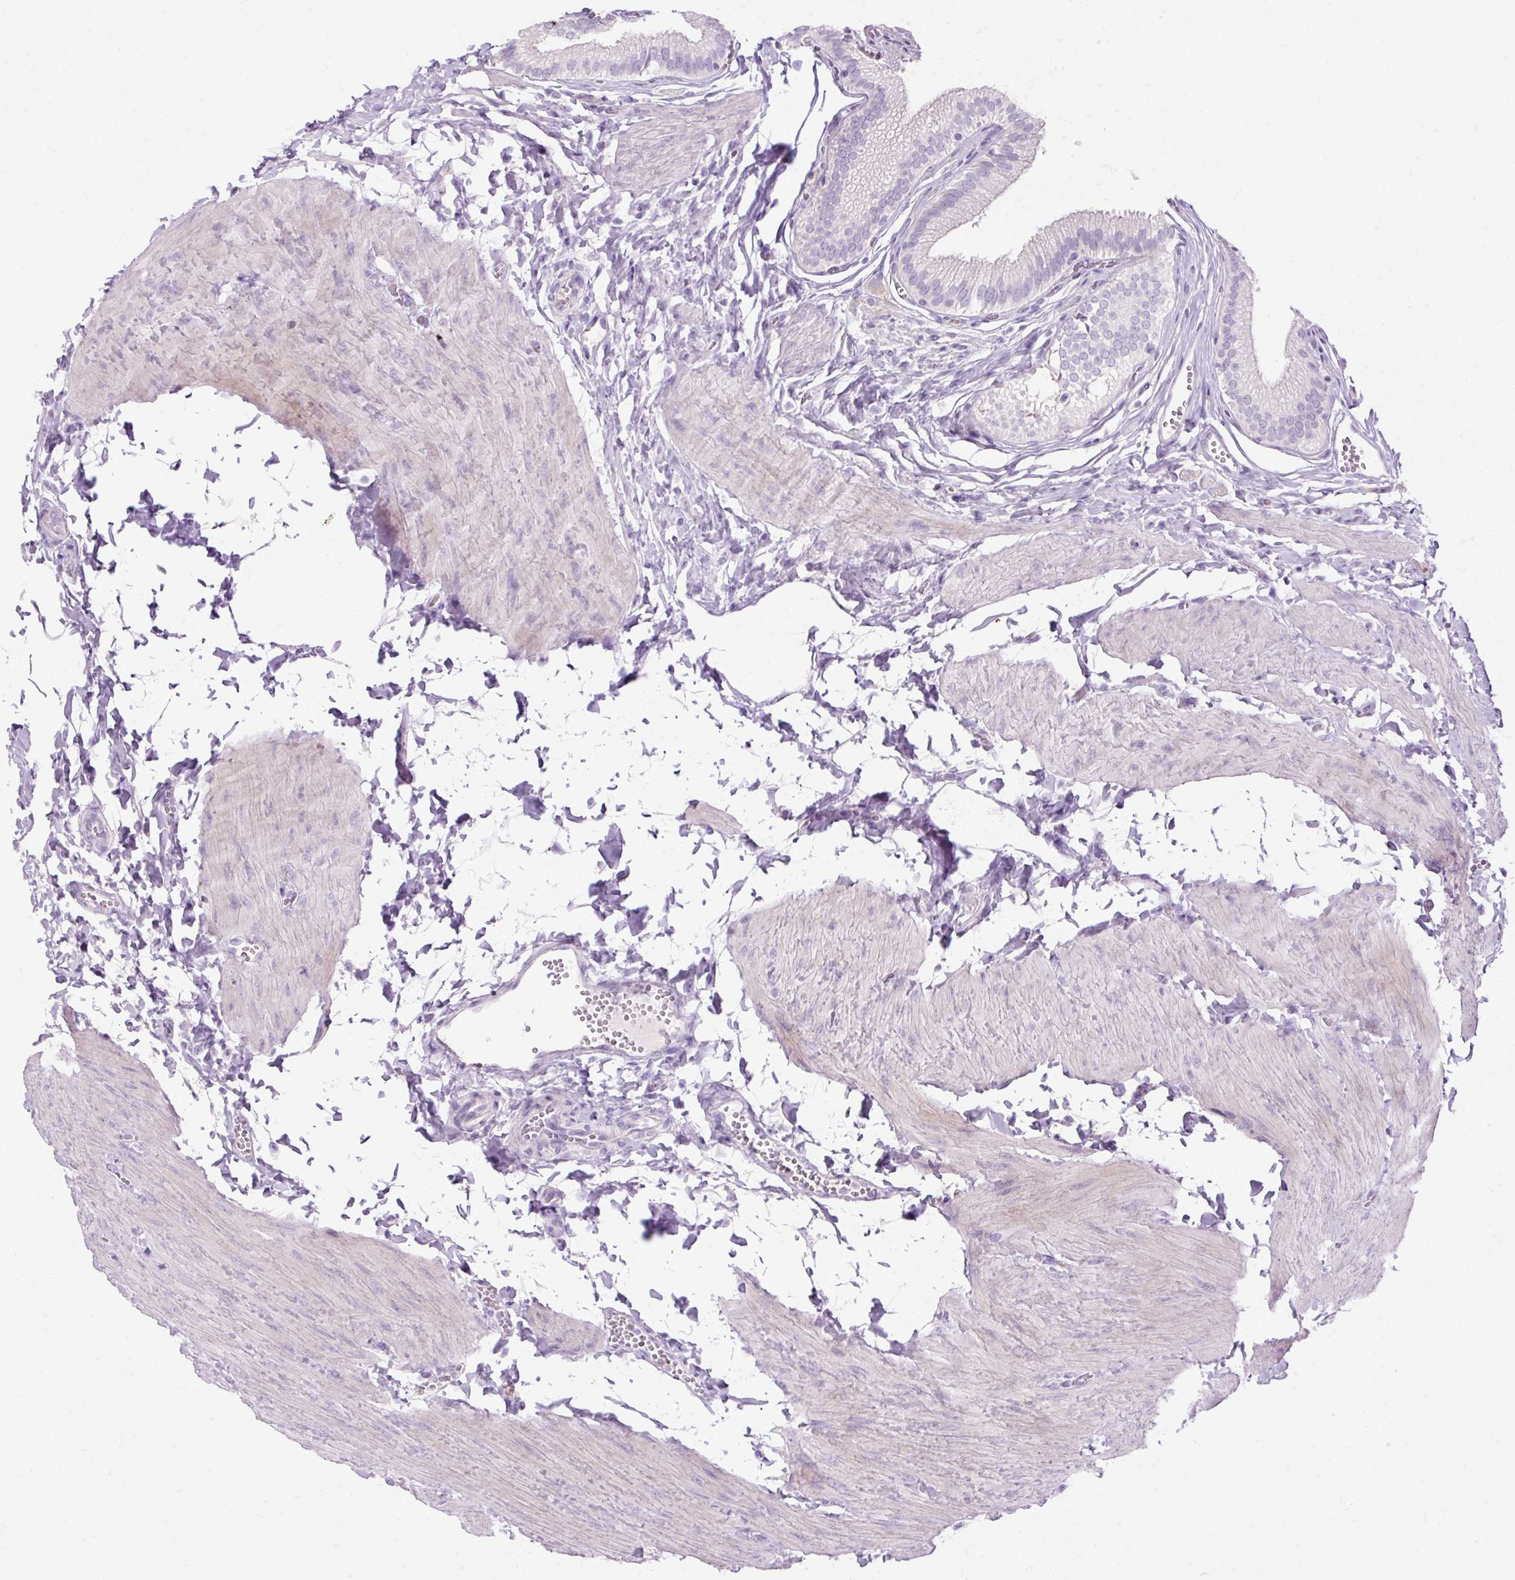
{"staining": {"intensity": "negative", "quantity": "none", "location": "none"}, "tissue": "gallbladder", "cell_type": "Glandular cells", "image_type": "normal", "snomed": [{"axis": "morphology", "description": "Normal tissue, NOS"}, {"axis": "topography", "description": "Gallbladder"}, {"axis": "topography", "description": "Peripheral nerve tissue"}], "caption": "The photomicrograph exhibits no staining of glandular cells in benign gallbladder. (Brightfield microscopy of DAB immunohistochemistry at high magnification).", "gene": "HSD11B1", "patient": {"sex": "male", "age": 17}}